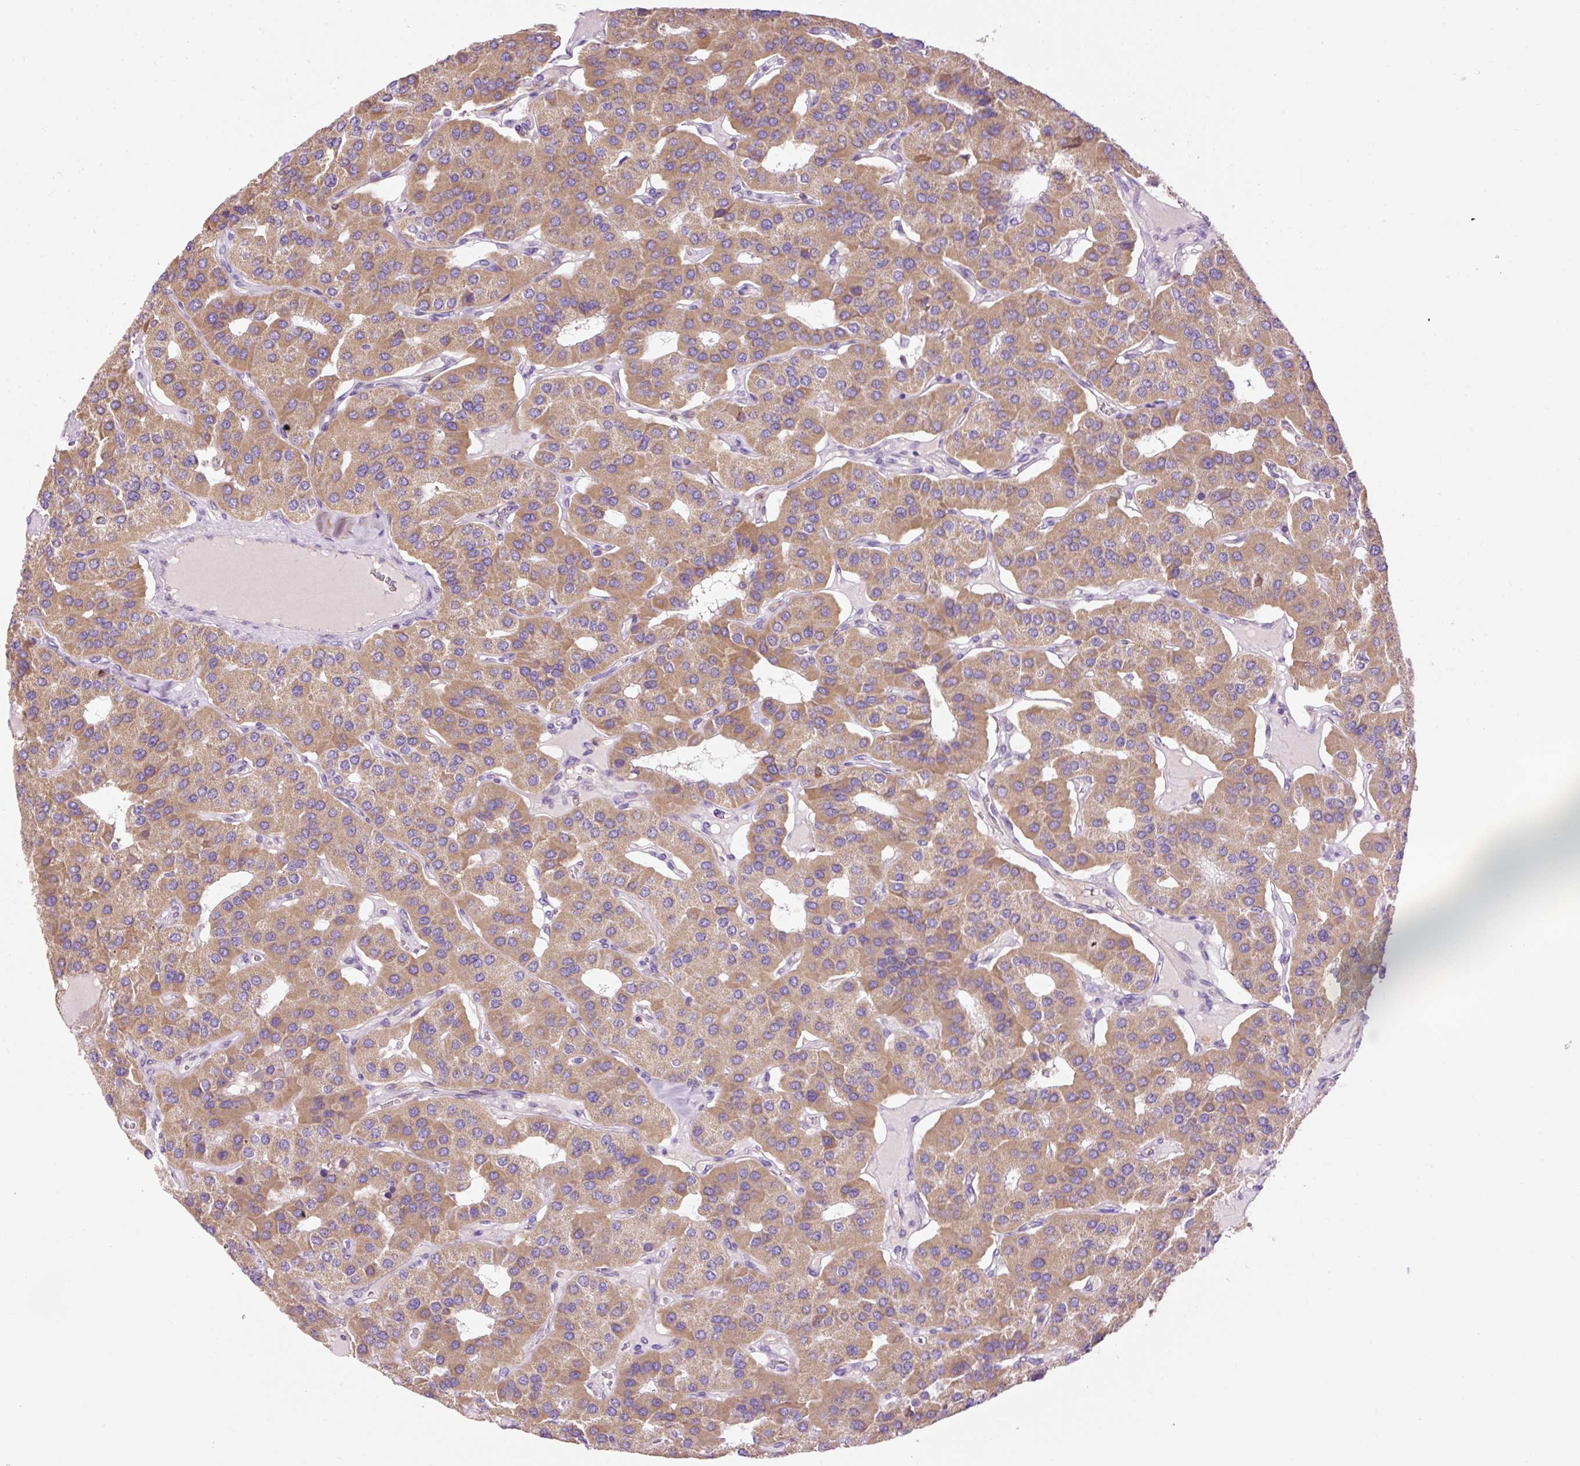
{"staining": {"intensity": "moderate", "quantity": ">75%", "location": "cytoplasmic/membranous"}, "tissue": "parathyroid gland", "cell_type": "Glandular cells", "image_type": "normal", "snomed": [{"axis": "morphology", "description": "Normal tissue, NOS"}, {"axis": "morphology", "description": "Adenoma, NOS"}, {"axis": "topography", "description": "Parathyroid gland"}], "caption": "Immunohistochemistry (IHC) (DAB (3,3'-diaminobenzidine)) staining of normal parathyroid gland demonstrates moderate cytoplasmic/membranous protein staining in approximately >75% of glandular cells. Using DAB (brown) and hematoxylin (blue) stains, captured at high magnification using brightfield microscopy.", "gene": "CD83", "patient": {"sex": "female", "age": 86}}